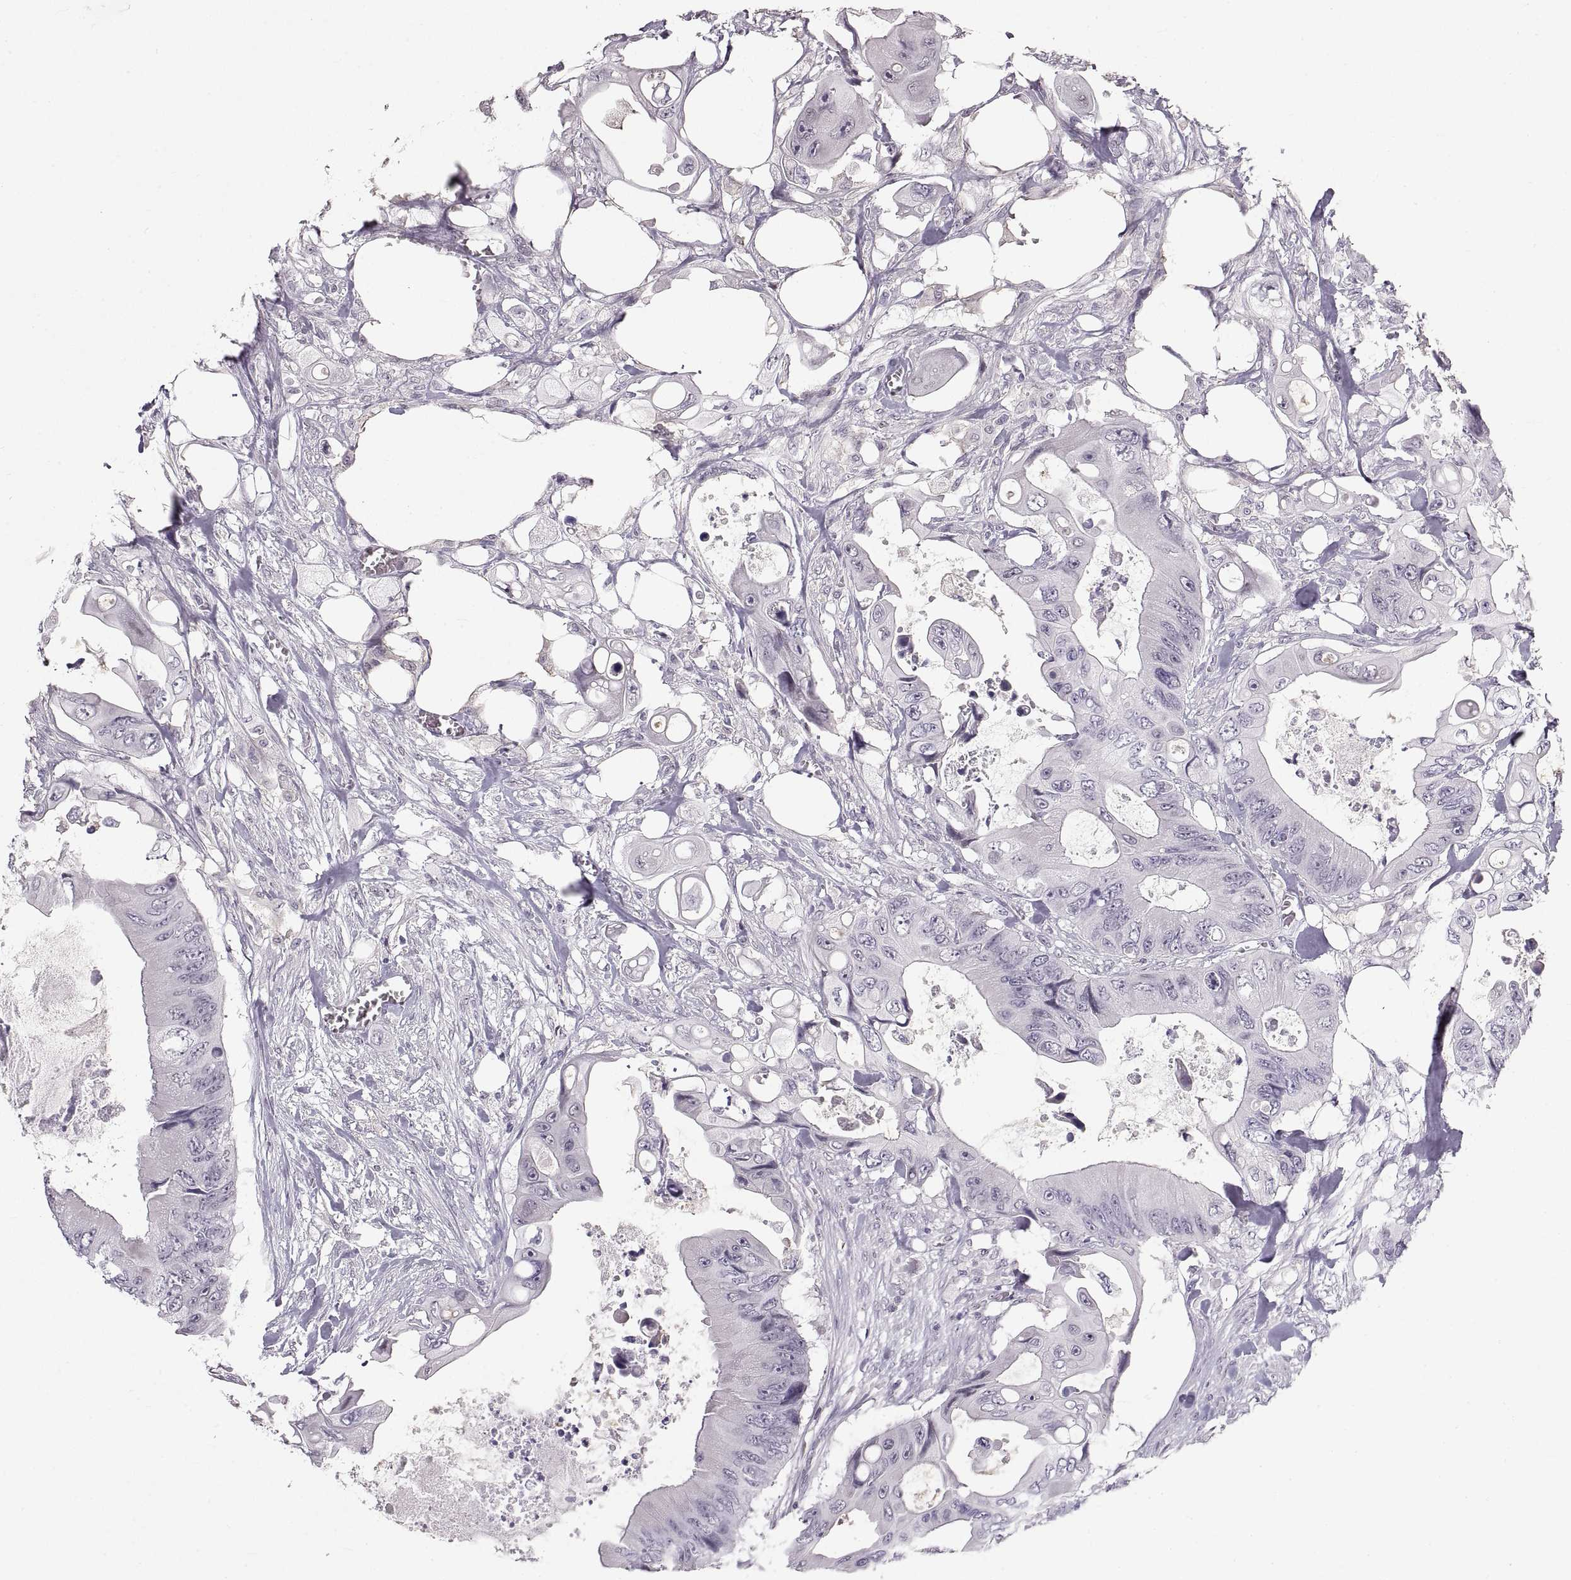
{"staining": {"intensity": "negative", "quantity": "none", "location": "none"}, "tissue": "colorectal cancer", "cell_type": "Tumor cells", "image_type": "cancer", "snomed": [{"axis": "morphology", "description": "Adenocarcinoma, NOS"}, {"axis": "topography", "description": "Rectum"}], "caption": "The IHC image has no significant positivity in tumor cells of colorectal cancer tissue.", "gene": "NANOS3", "patient": {"sex": "male", "age": 63}}